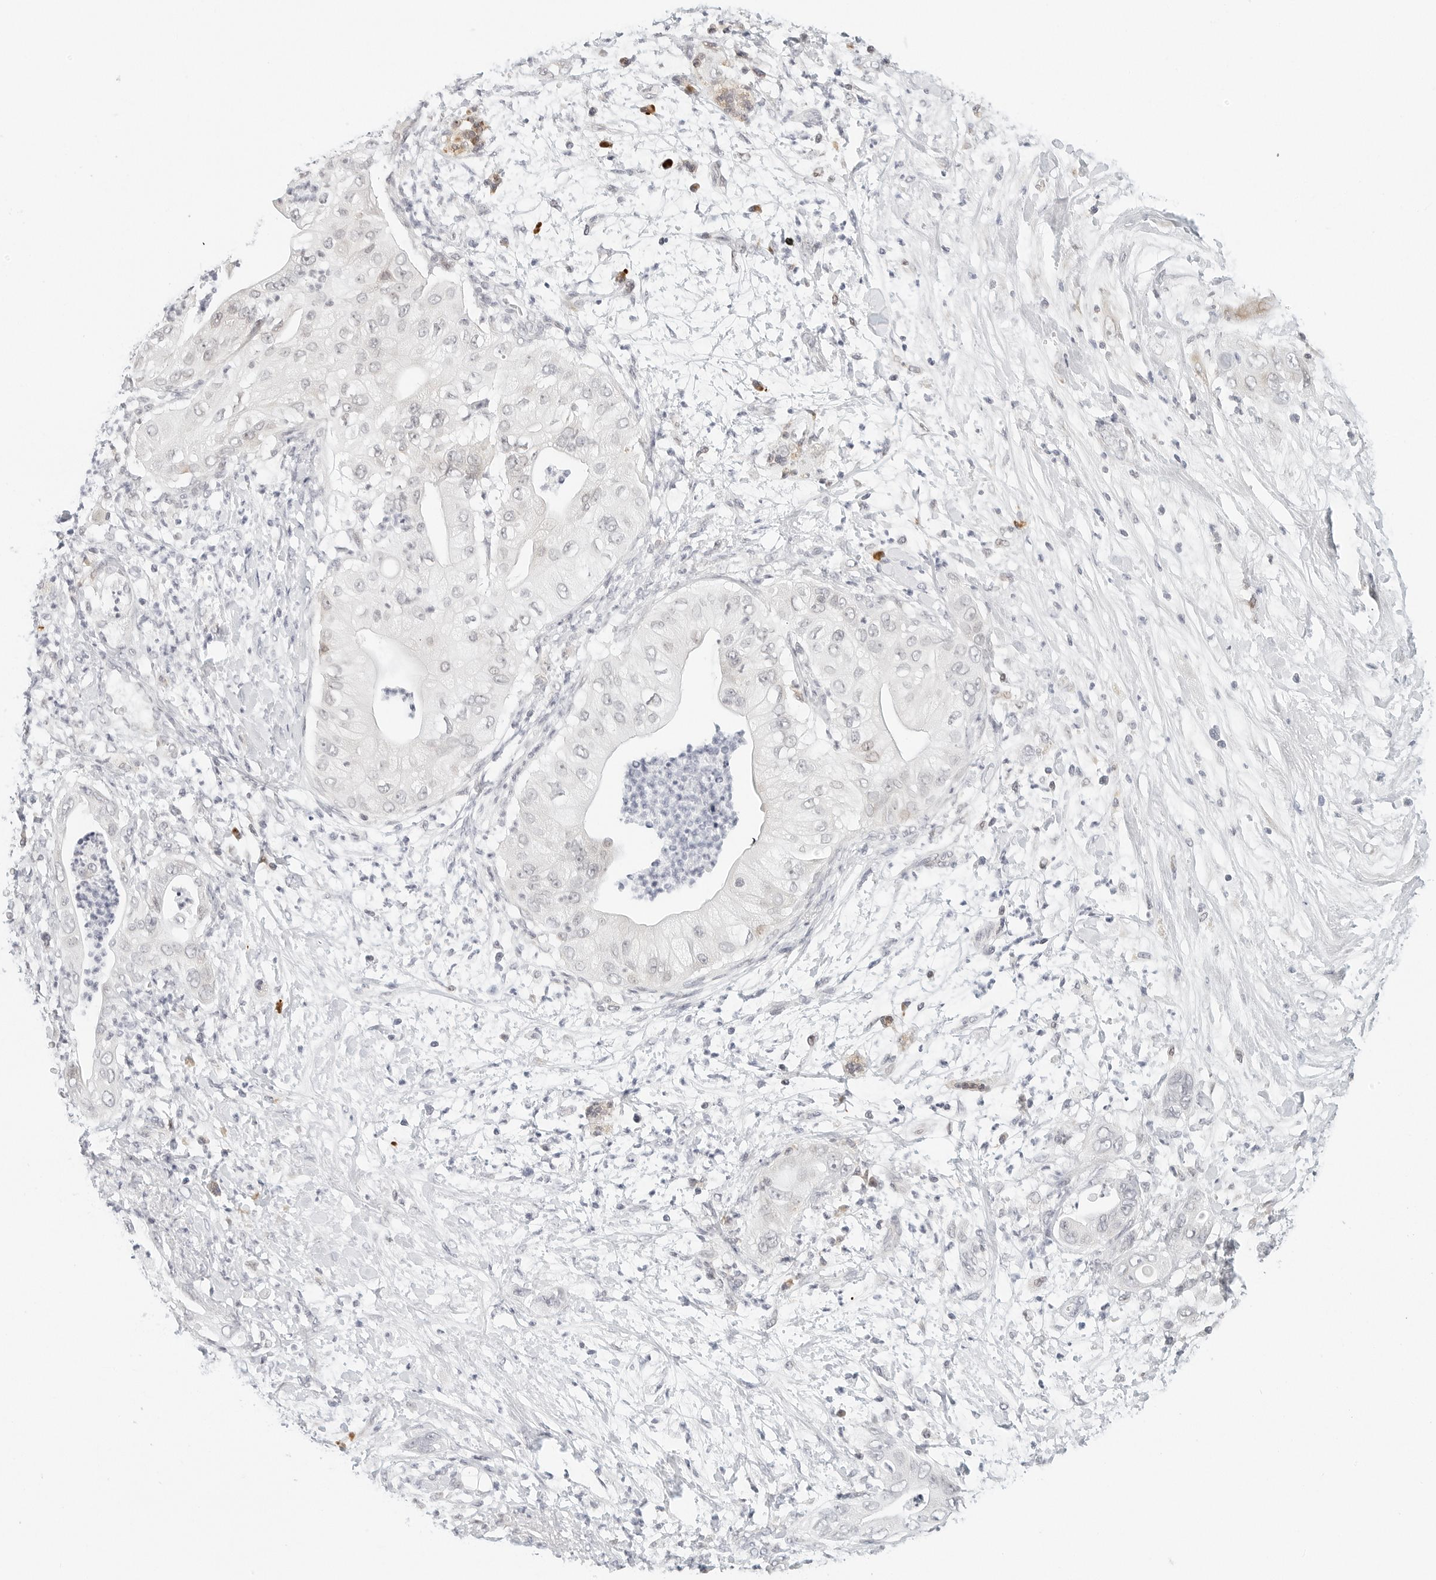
{"staining": {"intensity": "negative", "quantity": "none", "location": "none"}, "tissue": "pancreatic cancer", "cell_type": "Tumor cells", "image_type": "cancer", "snomed": [{"axis": "morphology", "description": "Adenocarcinoma, NOS"}, {"axis": "topography", "description": "Pancreas"}], "caption": "Image shows no significant protein positivity in tumor cells of pancreatic adenocarcinoma. (DAB (3,3'-diaminobenzidine) immunohistochemistry (IHC), high magnification).", "gene": "PARP10", "patient": {"sex": "female", "age": 78}}